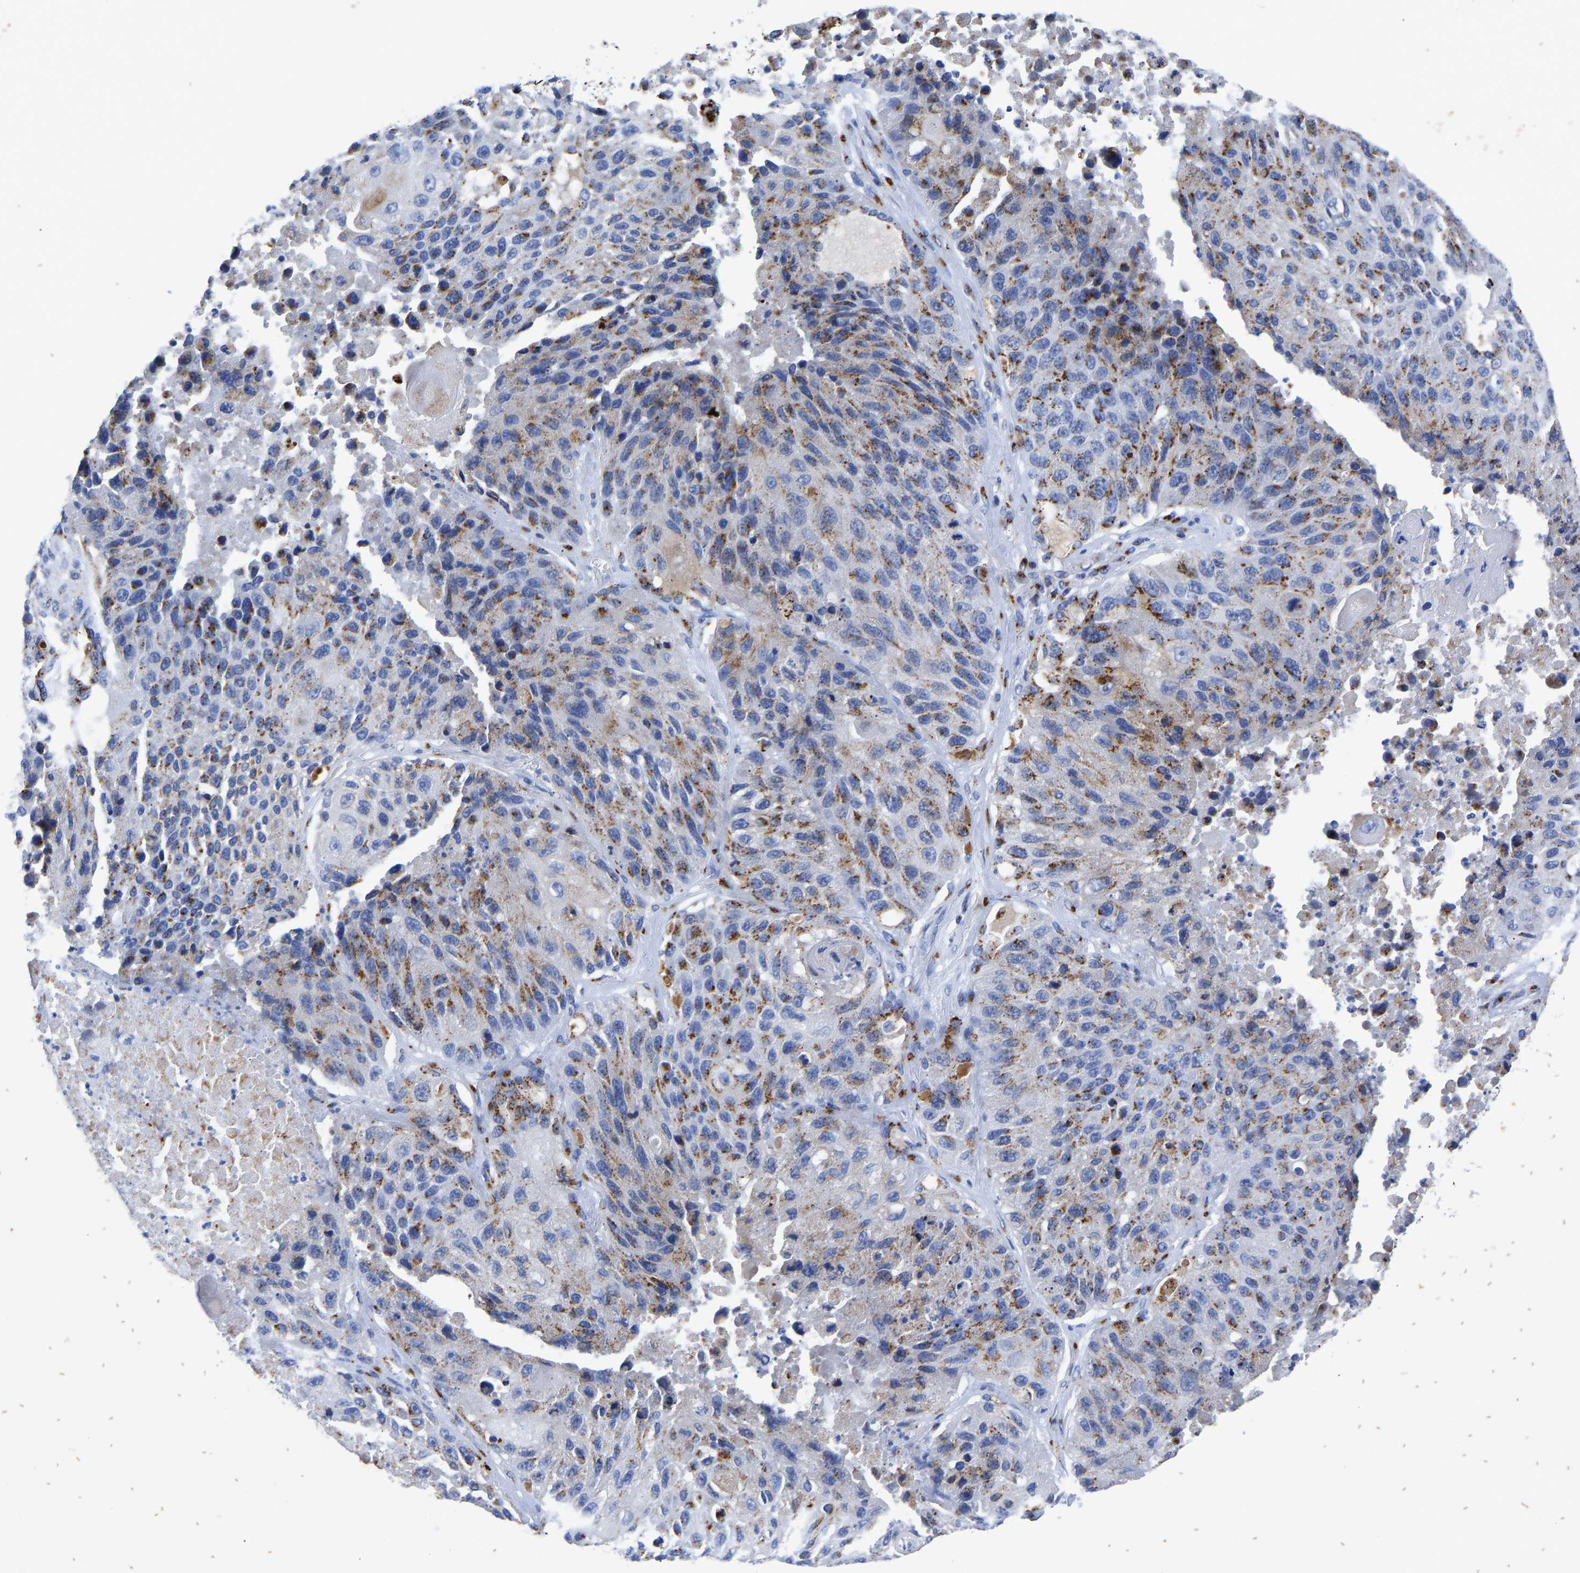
{"staining": {"intensity": "moderate", "quantity": ">75%", "location": "cytoplasmic/membranous"}, "tissue": "lung cancer", "cell_type": "Tumor cells", "image_type": "cancer", "snomed": [{"axis": "morphology", "description": "Squamous cell carcinoma, NOS"}, {"axis": "topography", "description": "Lung"}], "caption": "Lung cancer (squamous cell carcinoma) stained with a brown dye exhibits moderate cytoplasmic/membranous positive expression in about >75% of tumor cells.", "gene": "TMEM87A", "patient": {"sex": "male", "age": 61}}